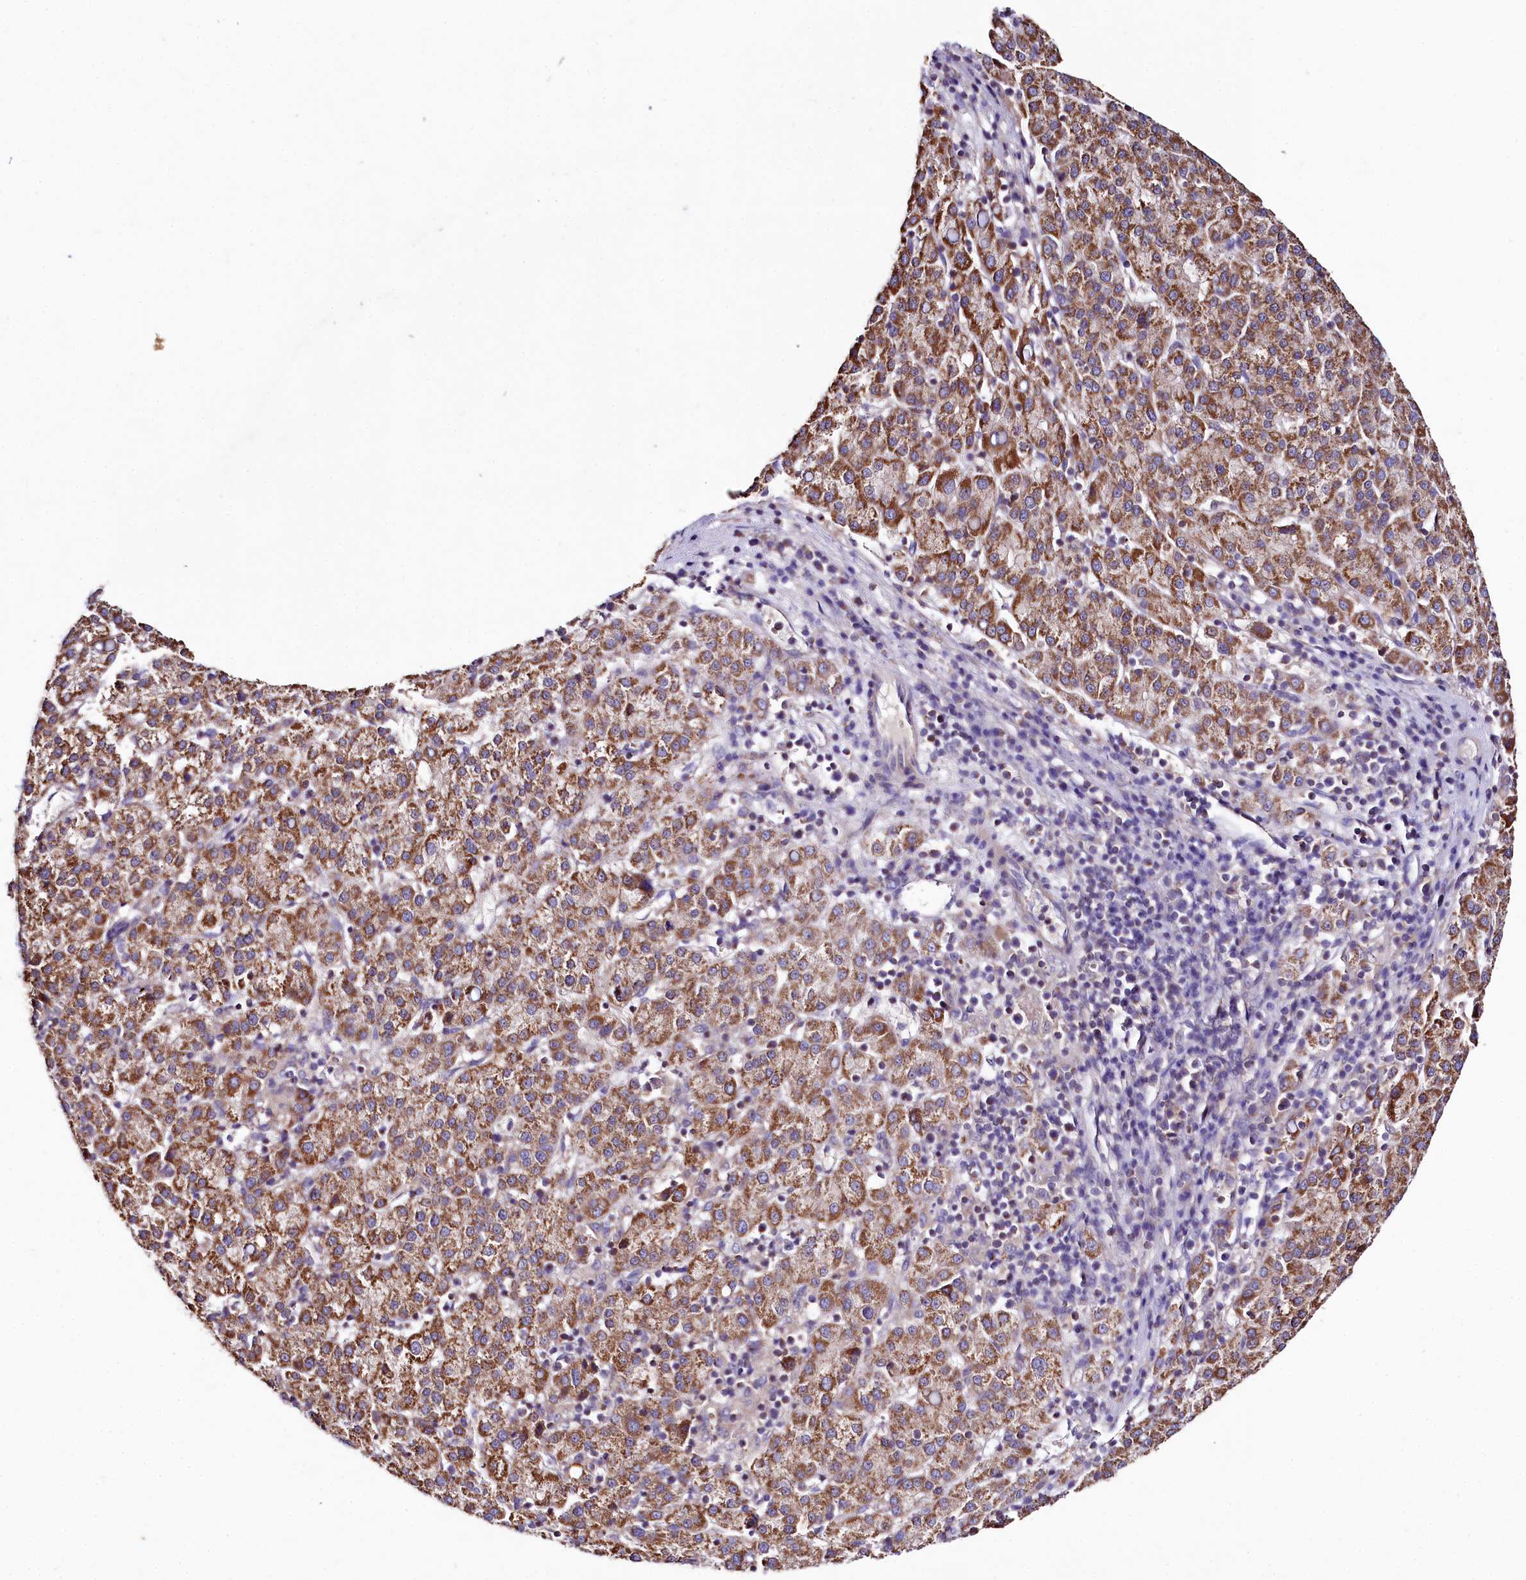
{"staining": {"intensity": "strong", "quantity": ">75%", "location": "cytoplasmic/membranous"}, "tissue": "liver cancer", "cell_type": "Tumor cells", "image_type": "cancer", "snomed": [{"axis": "morphology", "description": "Carcinoma, Hepatocellular, NOS"}, {"axis": "topography", "description": "Liver"}], "caption": "DAB immunohistochemical staining of liver cancer (hepatocellular carcinoma) shows strong cytoplasmic/membranous protein staining in approximately >75% of tumor cells.", "gene": "ZNF45", "patient": {"sex": "female", "age": 58}}